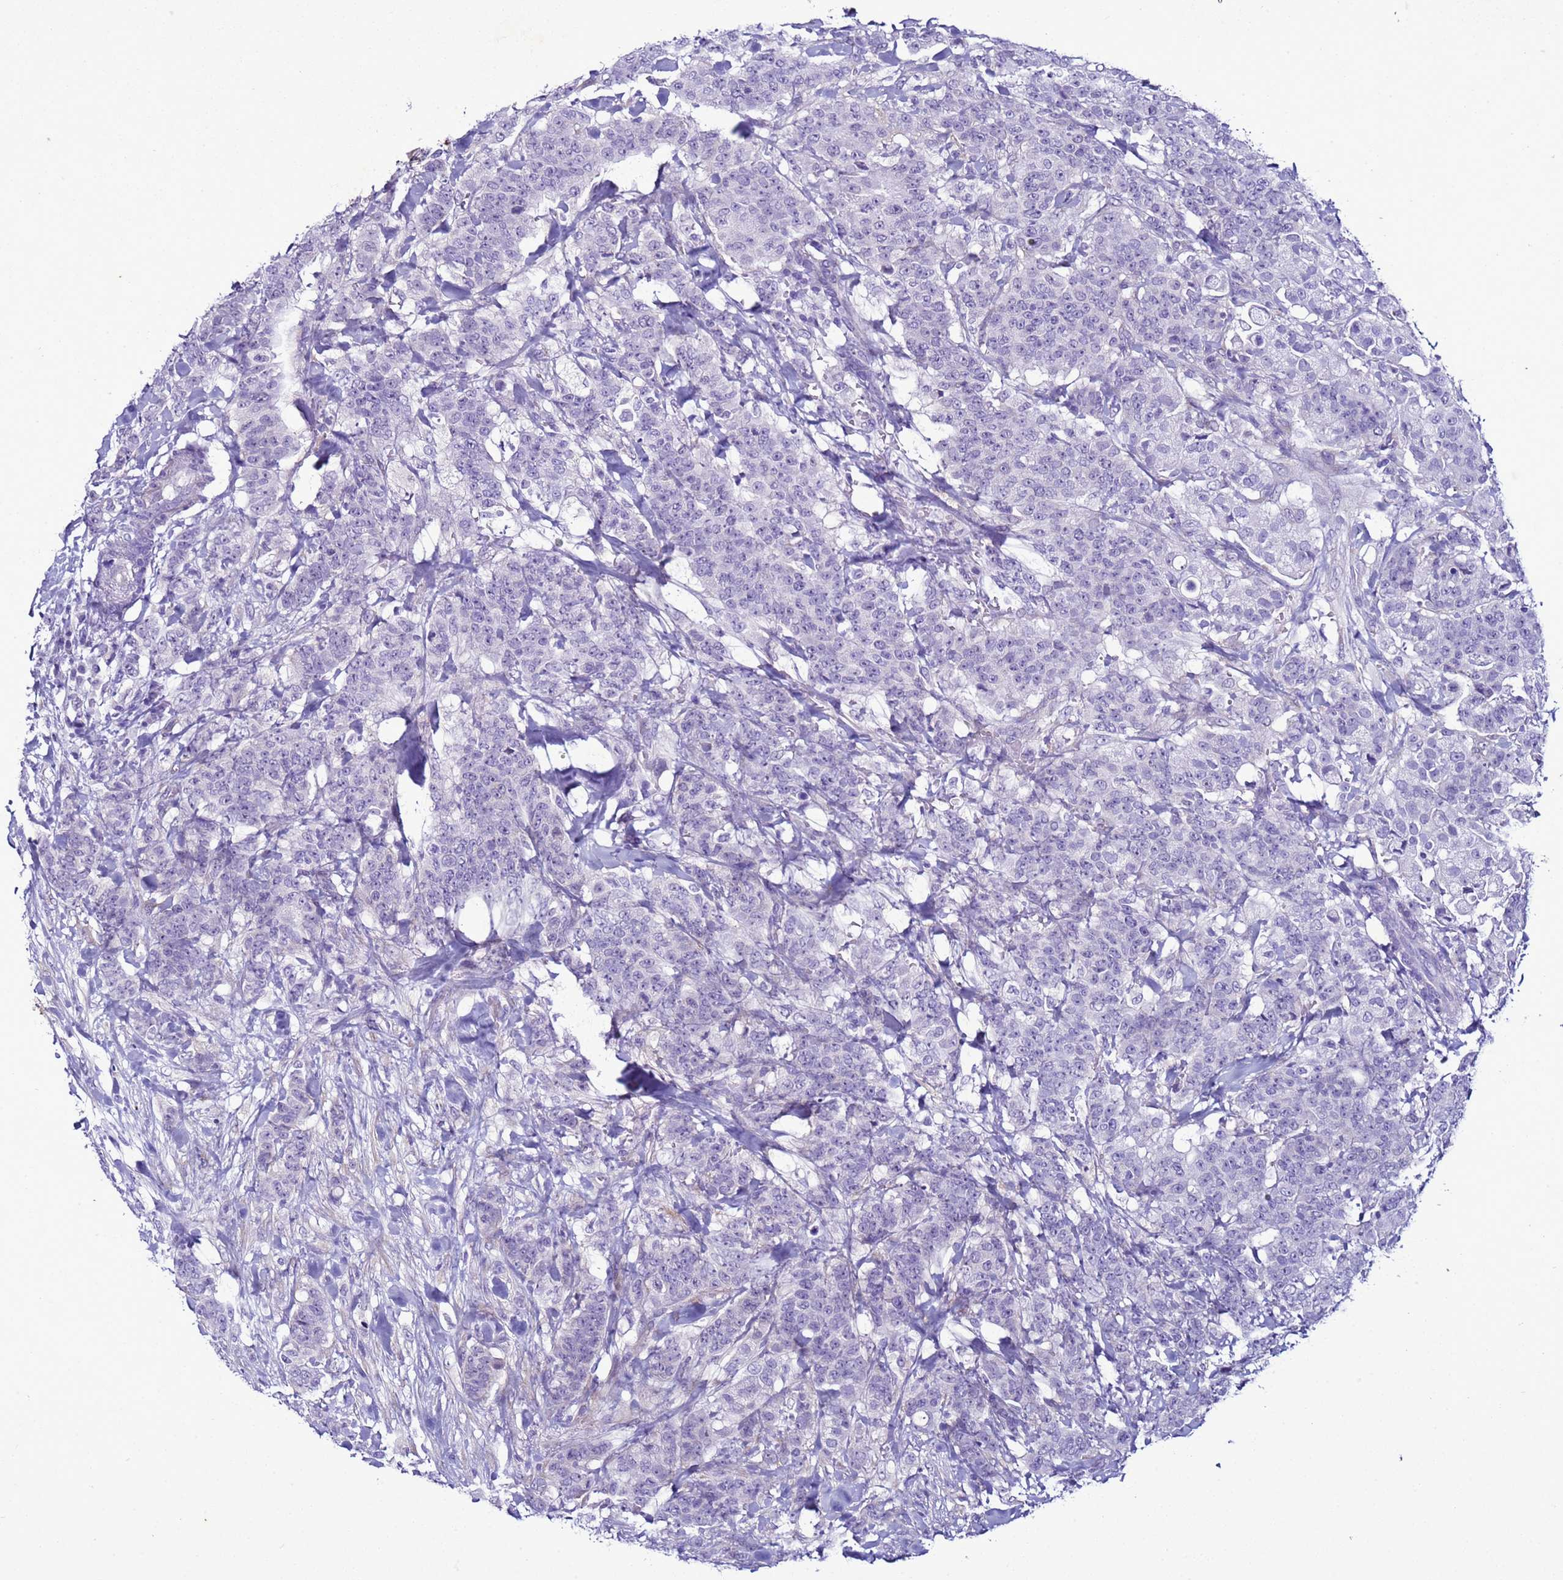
{"staining": {"intensity": "negative", "quantity": "none", "location": "none"}, "tissue": "breast cancer", "cell_type": "Tumor cells", "image_type": "cancer", "snomed": [{"axis": "morphology", "description": "Duct carcinoma"}, {"axis": "topography", "description": "Breast"}], "caption": "Immunohistochemistry (IHC) photomicrograph of neoplastic tissue: invasive ductal carcinoma (breast) stained with DAB (3,3'-diaminobenzidine) exhibits no significant protein expression in tumor cells.", "gene": "LRRC10B", "patient": {"sex": "female", "age": 40}}